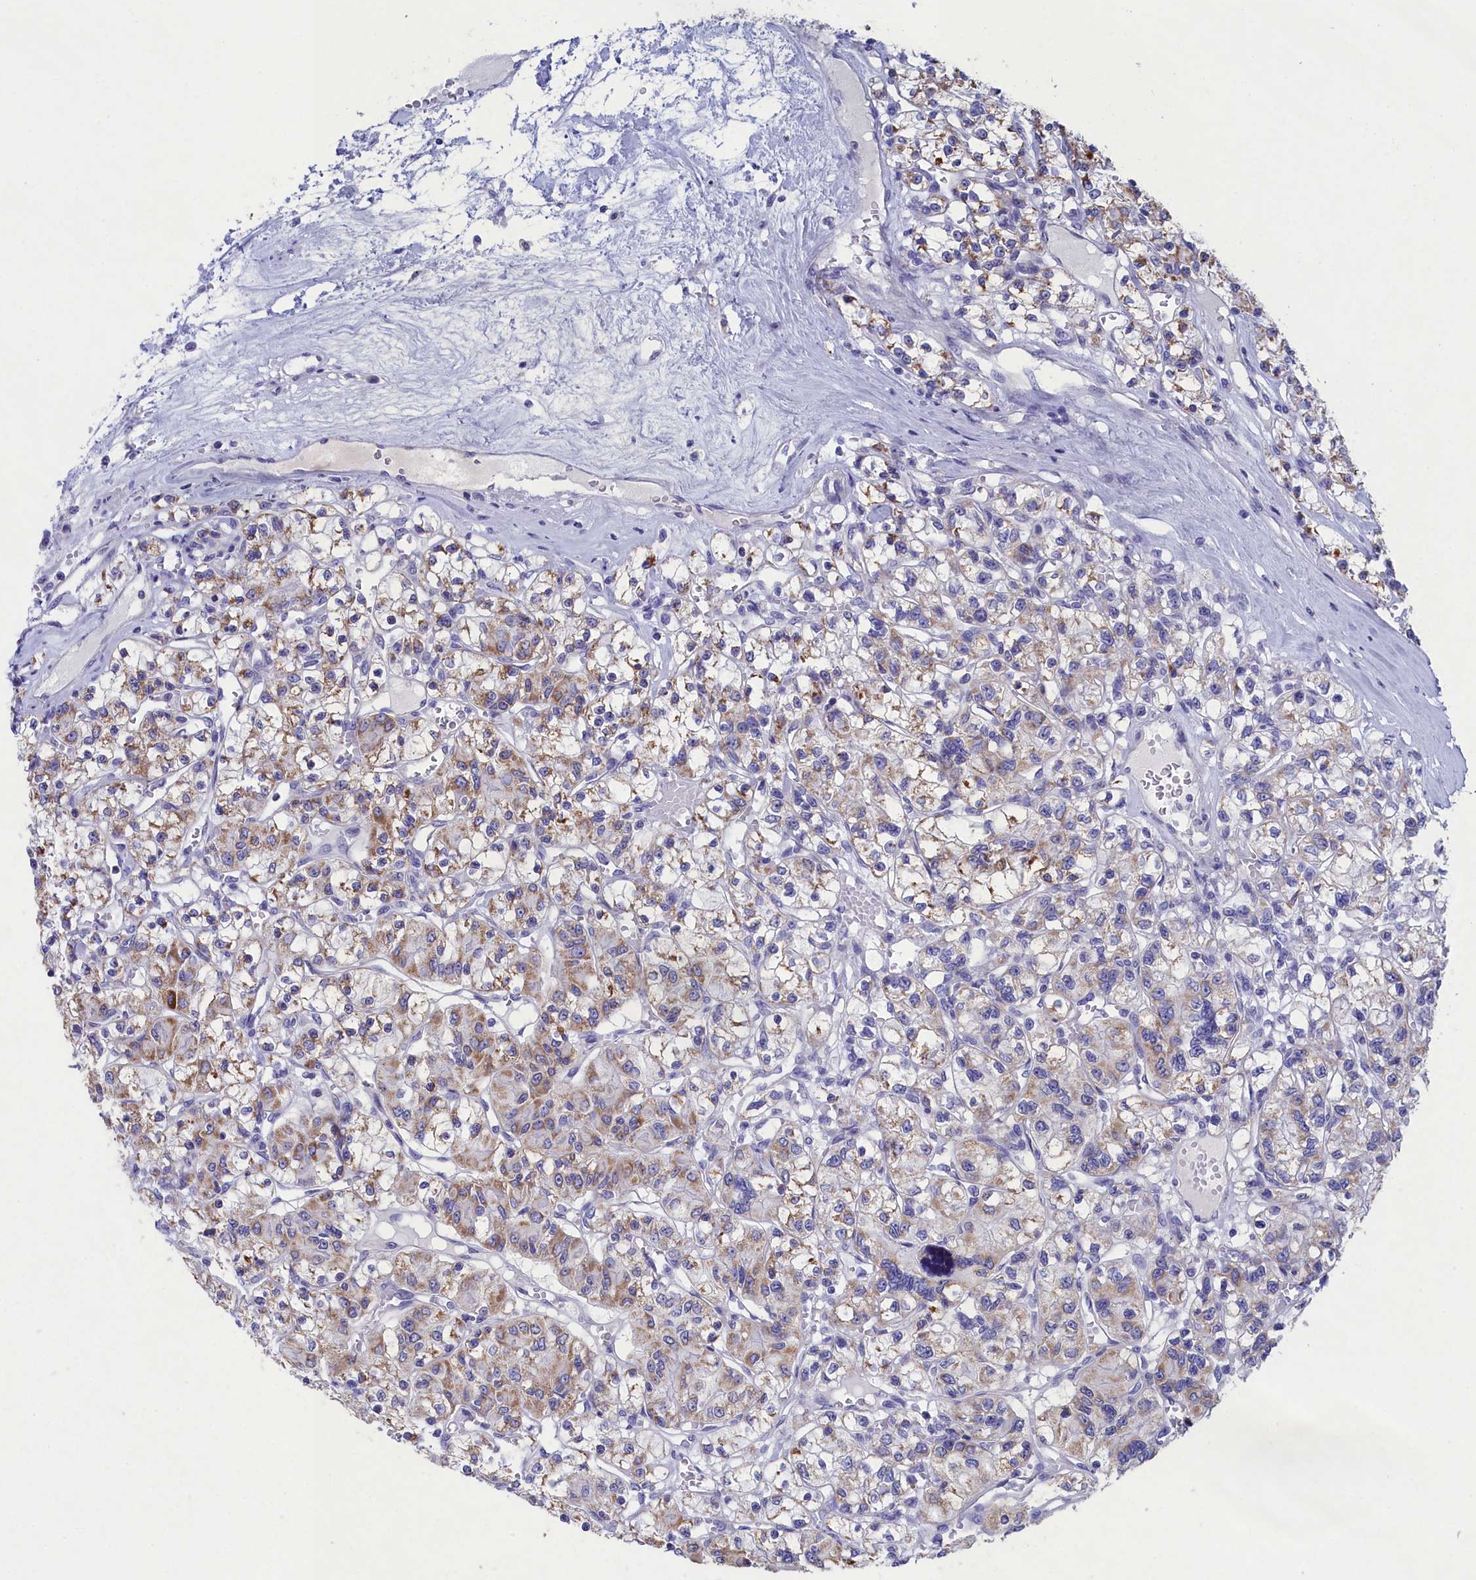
{"staining": {"intensity": "moderate", "quantity": "25%-75%", "location": "cytoplasmic/membranous"}, "tissue": "renal cancer", "cell_type": "Tumor cells", "image_type": "cancer", "snomed": [{"axis": "morphology", "description": "Adenocarcinoma, NOS"}, {"axis": "topography", "description": "Kidney"}], "caption": "Protein staining exhibits moderate cytoplasmic/membranous expression in approximately 25%-75% of tumor cells in adenocarcinoma (renal).", "gene": "PRDM12", "patient": {"sex": "female", "age": 59}}